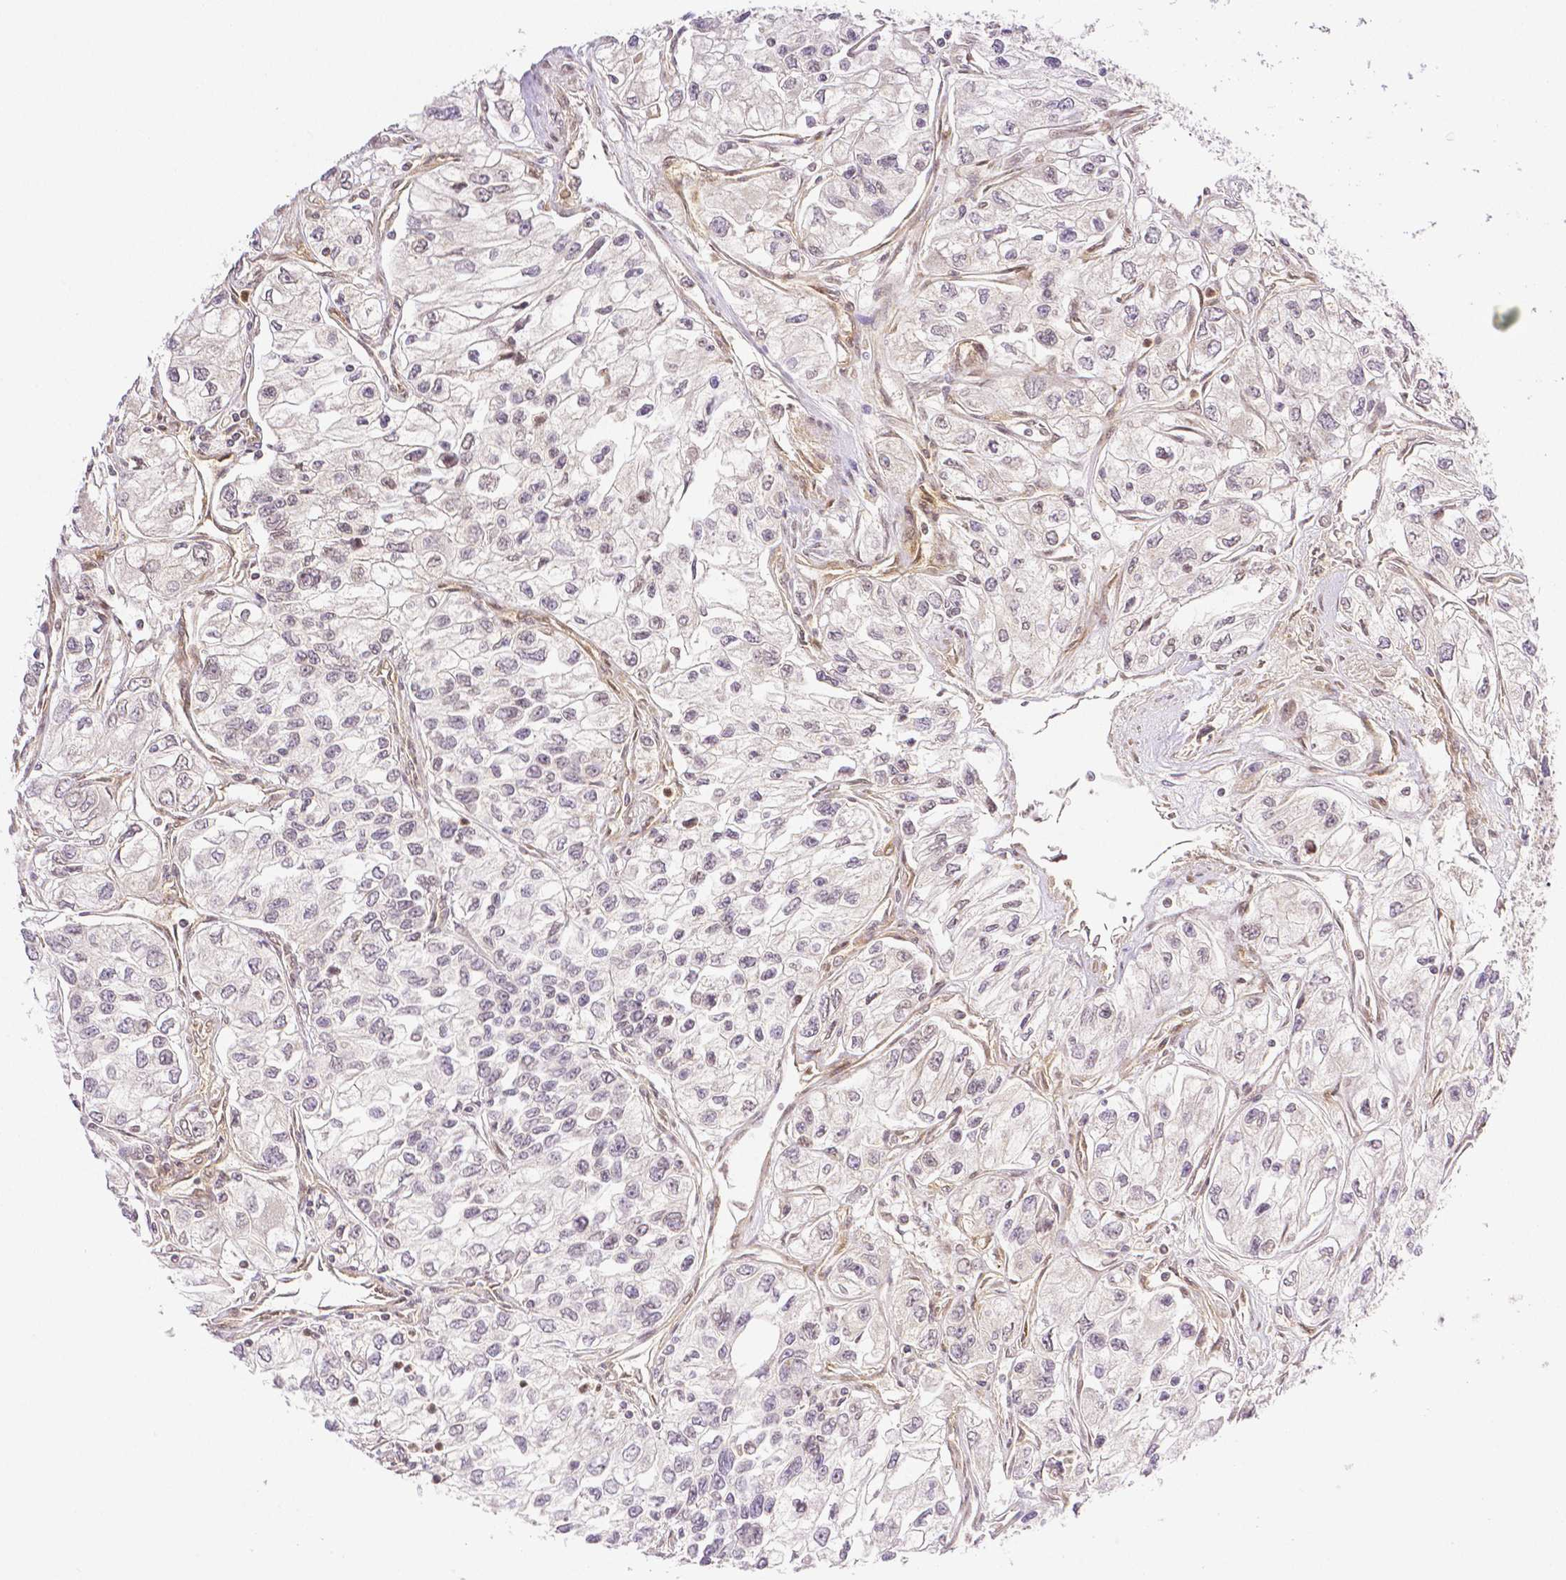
{"staining": {"intensity": "negative", "quantity": "none", "location": "none"}, "tissue": "renal cancer", "cell_type": "Tumor cells", "image_type": "cancer", "snomed": [{"axis": "morphology", "description": "Adenocarcinoma, NOS"}, {"axis": "topography", "description": "Kidney"}], "caption": "IHC micrograph of renal cancer (adenocarcinoma) stained for a protein (brown), which exhibits no staining in tumor cells. Brightfield microscopy of immunohistochemistry stained with DAB (3,3'-diaminobenzidine) (brown) and hematoxylin (blue), captured at high magnification.", "gene": "THY1", "patient": {"sex": "female", "age": 59}}